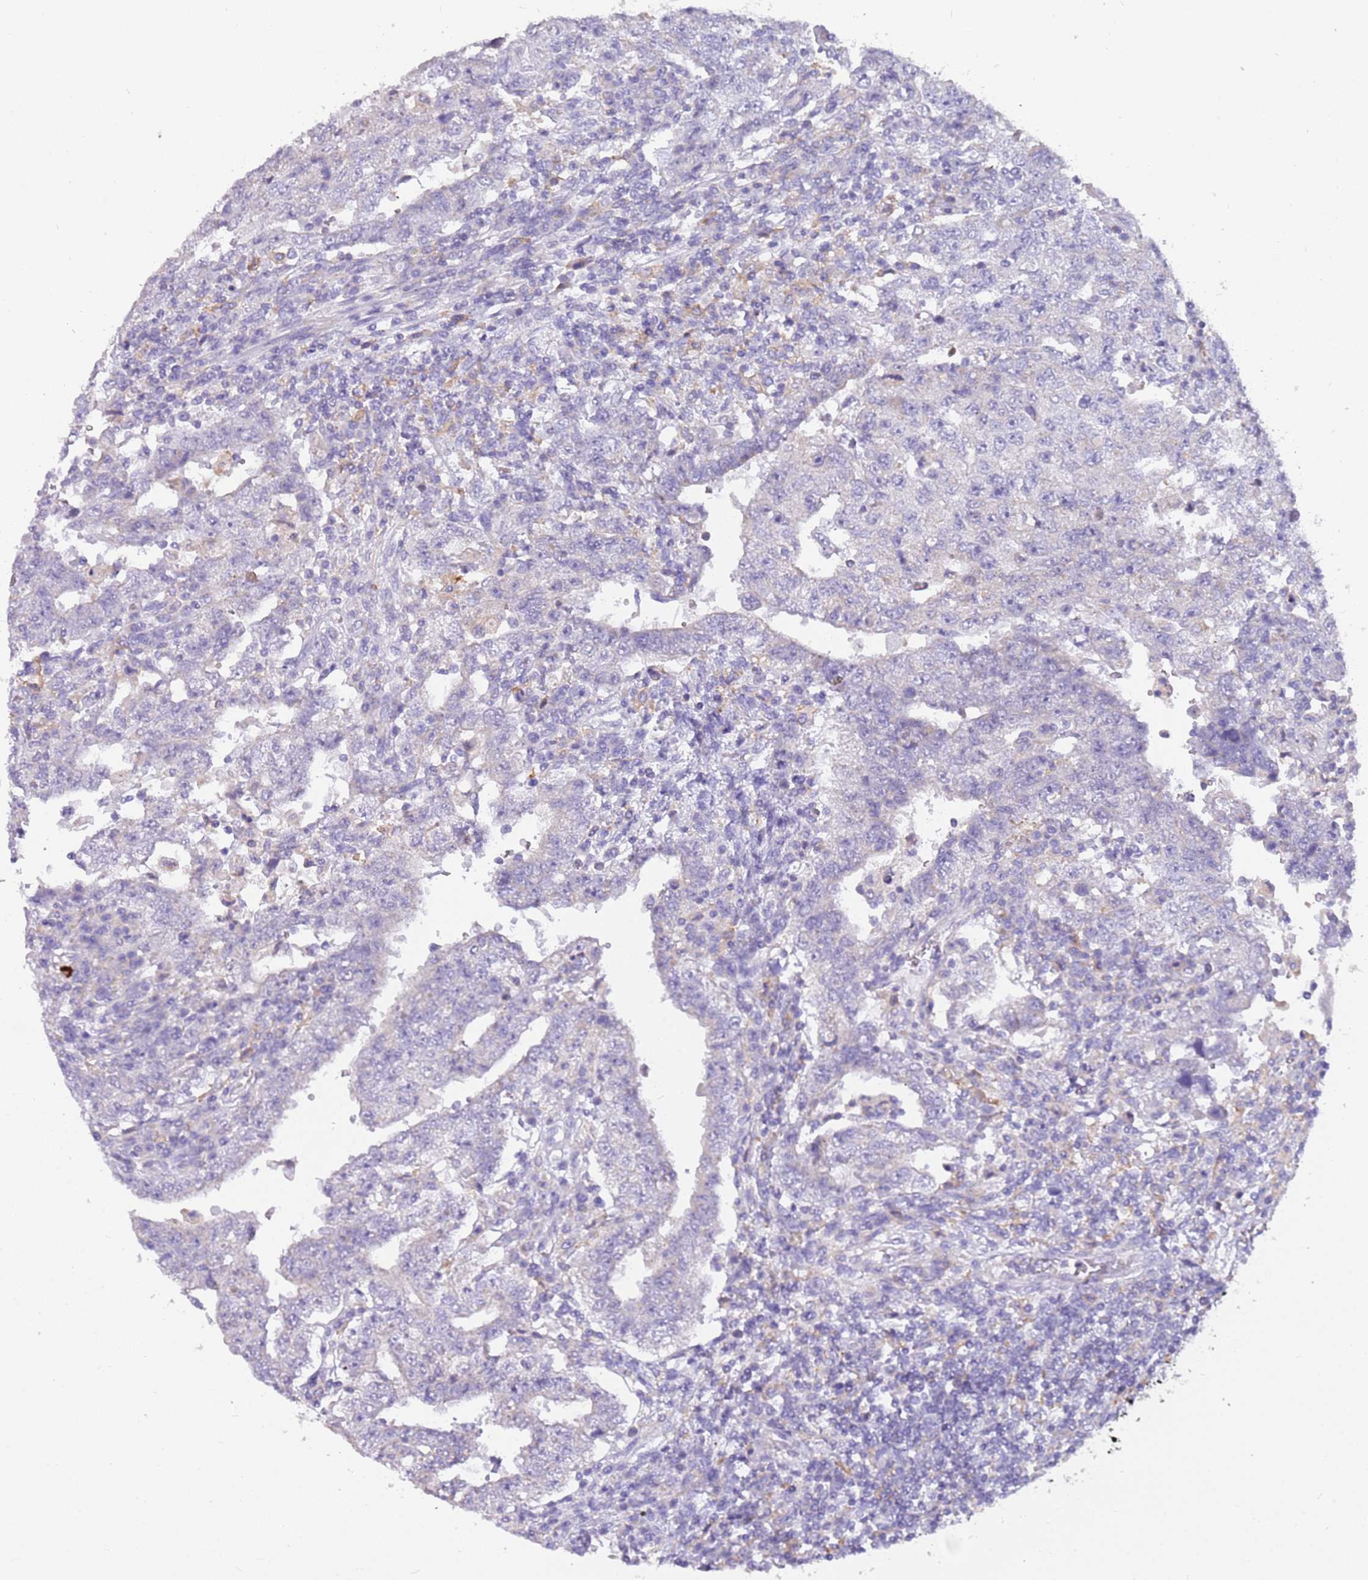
{"staining": {"intensity": "negative", "quantity": "none", "location": "none"}, "tissue": "testis cancer", "cell_type": "Tumor cells", "image_type": "cancer", "snomed": [{"axis": "morphology", "description": "Carcinoma, Embryonal, NOS"}, {"axis": "topography", "description": "Testis"}], "caption": "Histopathology image shows no protein staining in tumor cells of embryonal carcinoma (testis) tissue.", "gene": "RHCG", "patient": {"sex": "male", "age": 26}}